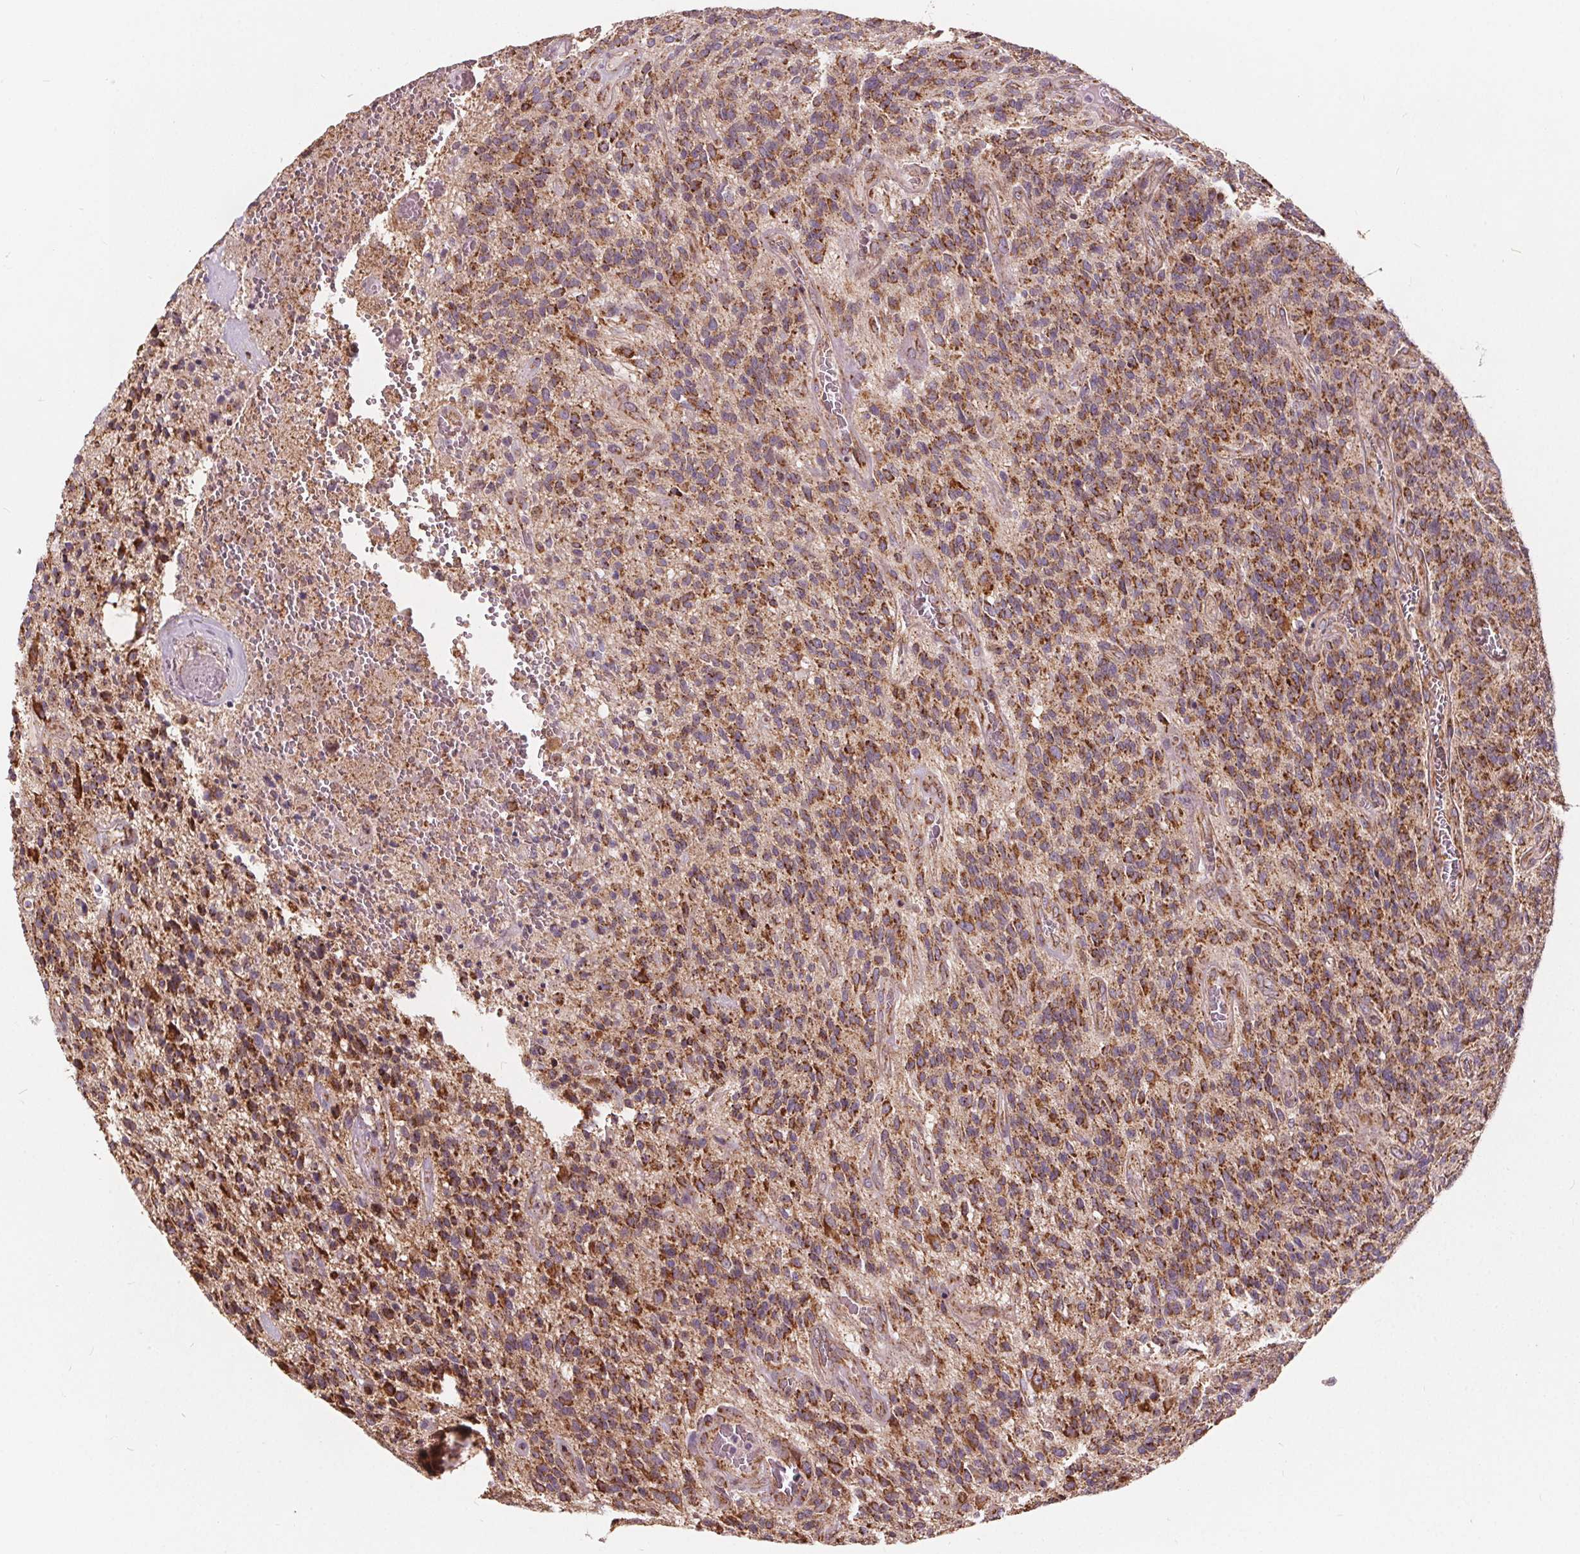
{"staining": {"intensity": "moderate", "quantity": ">75%", "location": "cytoplasmic/membranous"}, "tissue": "glioma", "cell_type": "Tumor cells", "image_type": "cancer", "snomed": [{"axis": "morphology", "description": "Glioma, malignant, High grade"}, {"axis": "topography", "description": "Brain"}], "caption": "Glioma stained for a protein (brown) reveals moderate cytoplasmic/membranous positive positivity in approximately >75% of tumor cells.", "gene": "PLSCR3", "patient": {"sex": "male", "age": 76}}